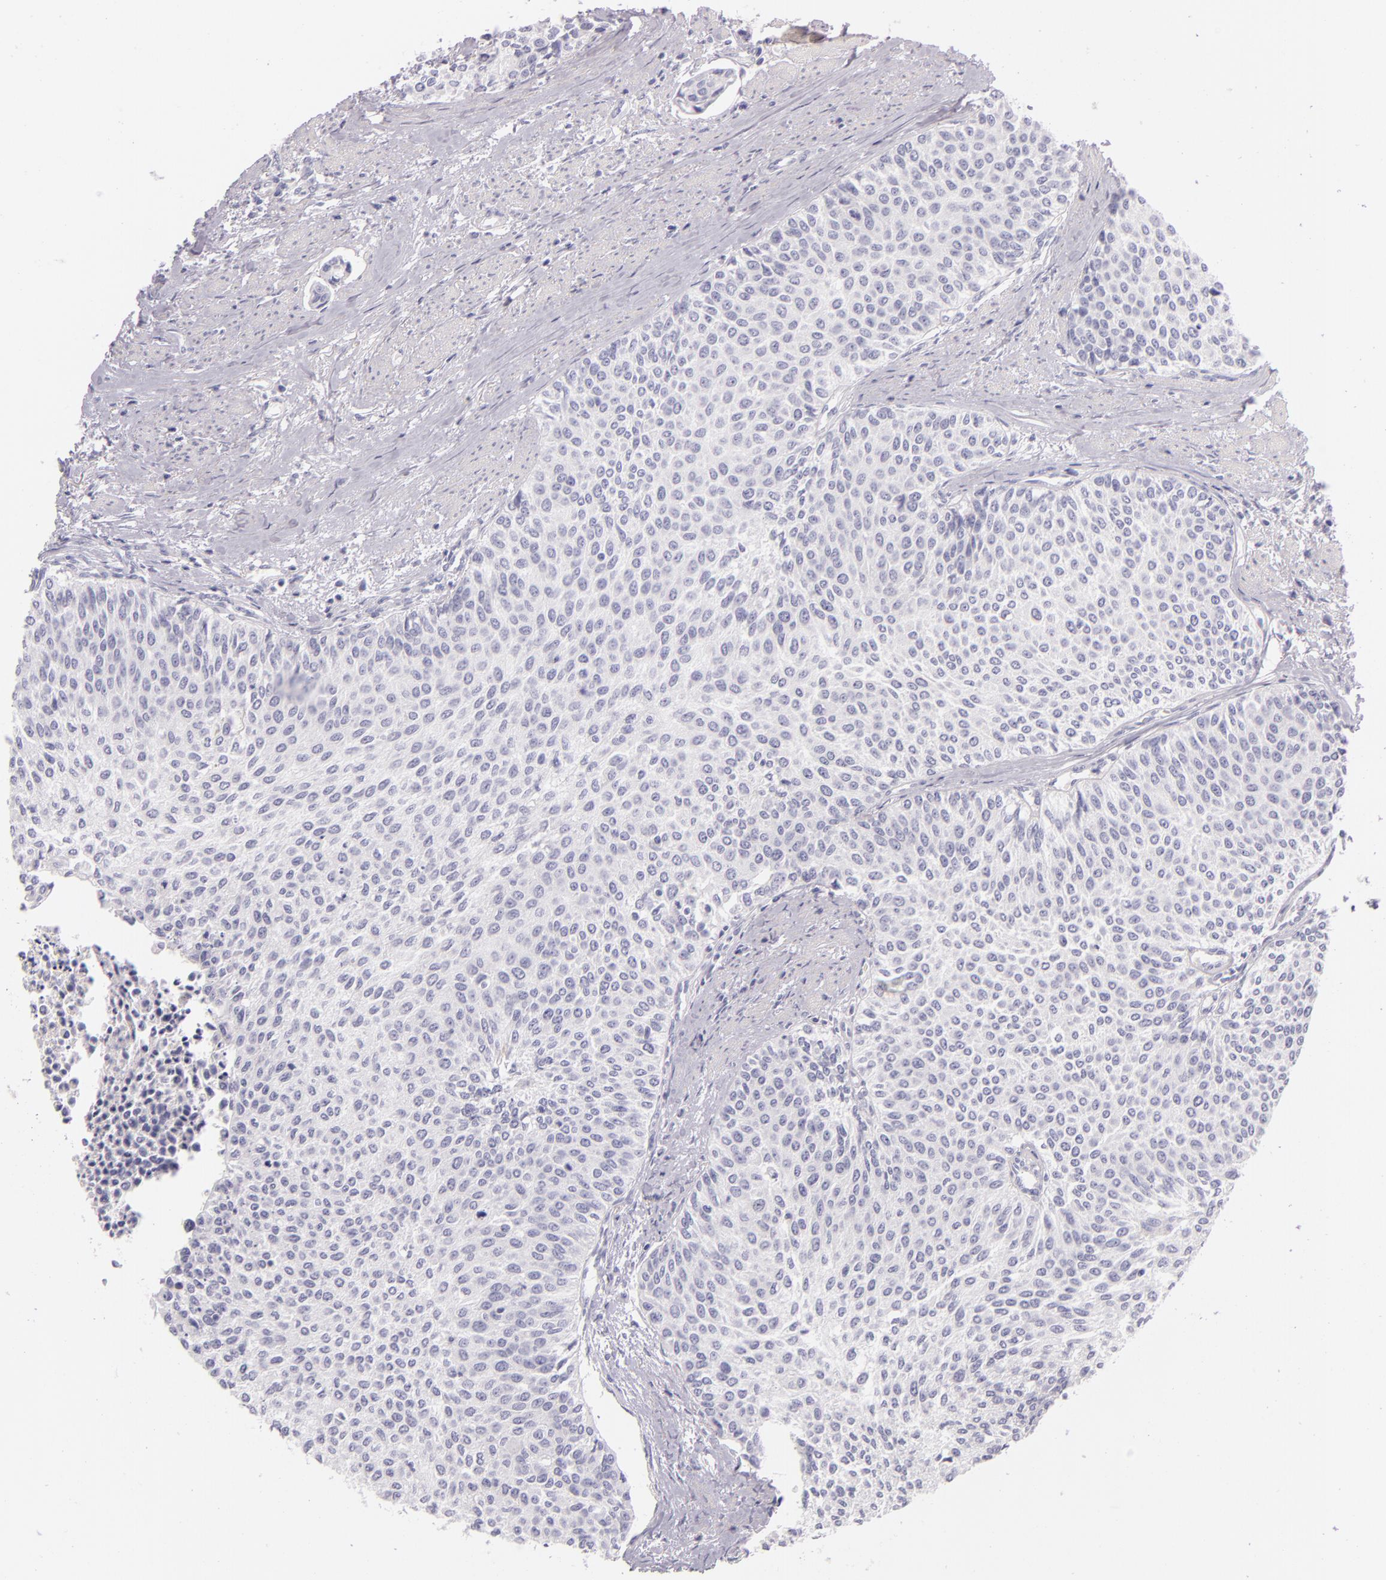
{"staining": {"intensity": "negative", "quantity": "none", "location": "none"}, "tissue": "urothelial cancer", "cell_type": "Tumor cells", "image_type": "cancer", "snomed": [{"axis": "morphology", "description": "Urothelial carcinoma, Low grade"}, {"axis": "topography", "description": "Urinary bladder"}], "caption": "Immunohistochemistry (IHC) of human urothelial cancer shows no positivity in tumor cells.", "gene": "INA", "patient": {"sex": "female", "age": 73}}